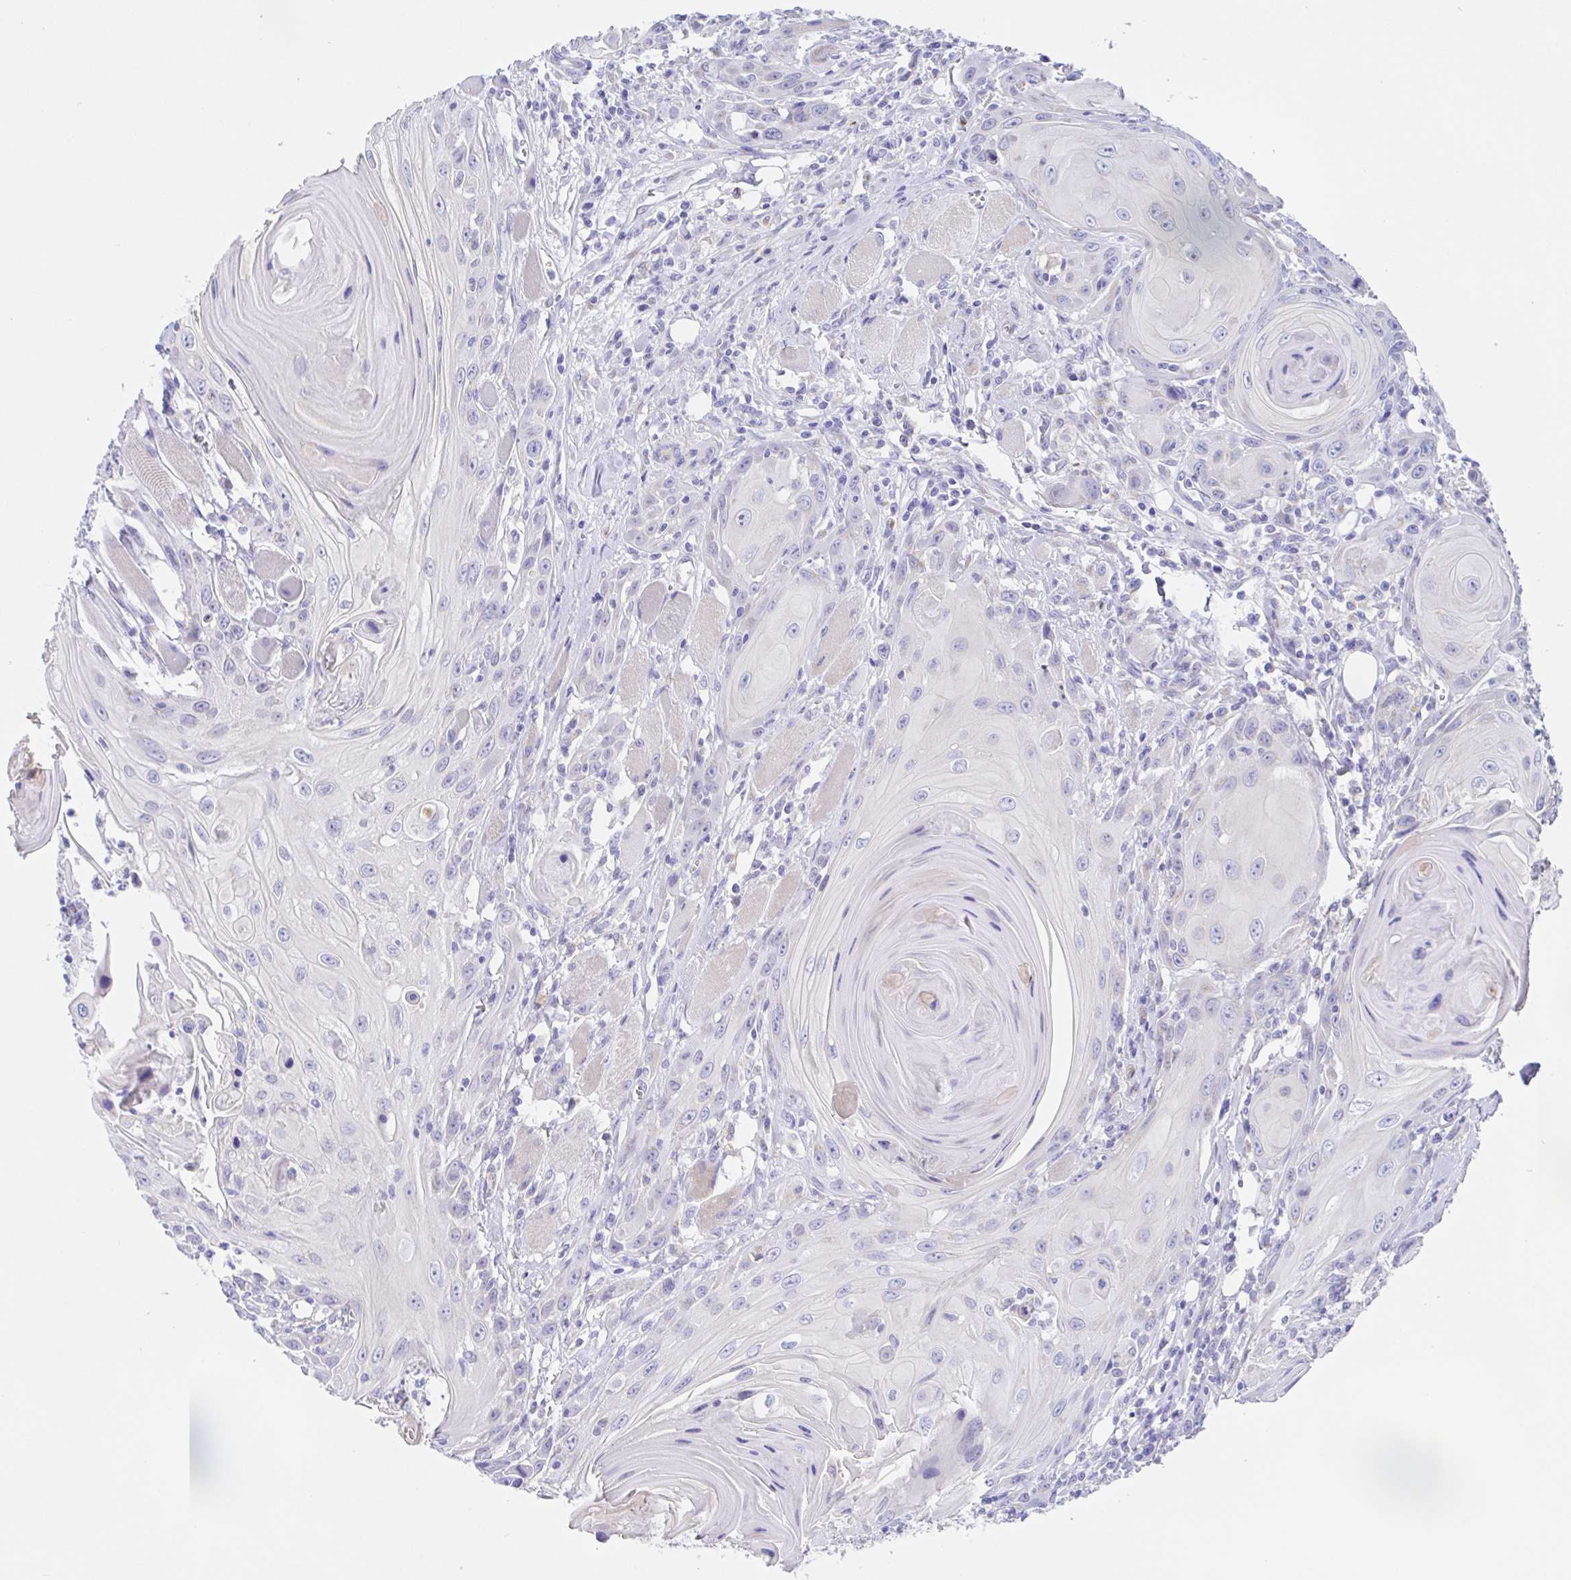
{"staining": {"intensity": "negative", "quantity": "none", "location": "none"}, "tissue": "head and neck cancer", "cell_type": "Tumor cells", "image_type": "cancer", "snomed": [{"axis": "morphology", "description": "Squamous cell carcinoma, NOS"}, {"axis": "topography", "description": "Head-Neck"}], "caption": "Image shows no protein positivity in tumor cells of squamous cell carcinoma (head and neck) tissue. (DAB IHC with hematoxylin counter stain).", "gene": "SCG3", "patient": {"sex": "female", "age": 80}}